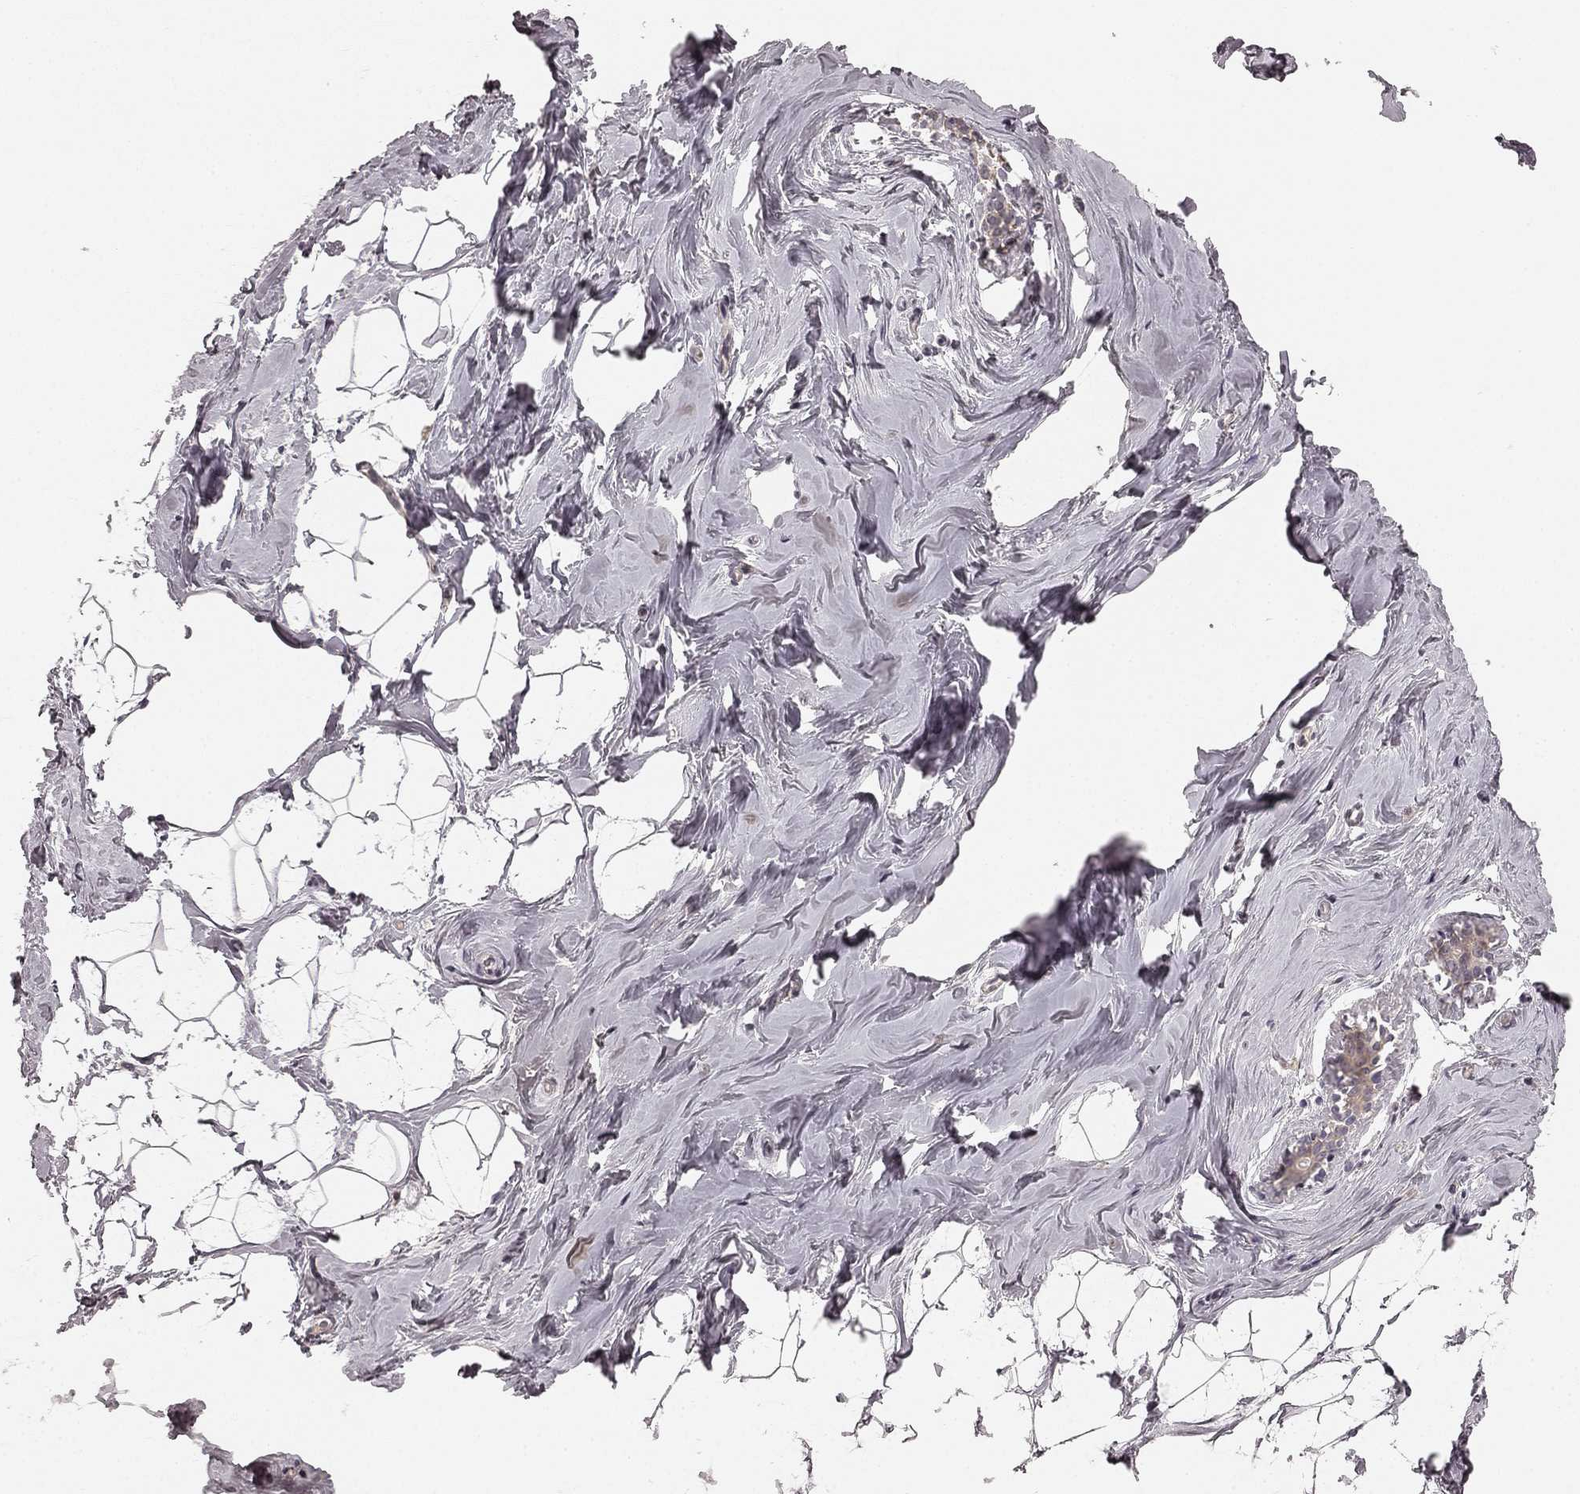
{"staining": {"intensity": "negative", "quantity": "none", "location": "none"}, "tissue": "breast", "cell_type": "Adipocytes", "image_type": "normal", "snomed": [{"axis": "morphology", "description": "Normal tissue, NOS"}, {"axis": "topography", "description": "Breast"}], "caption": "DAB (3,3'-diaminobenzidine) immunohistochemical staining of normal breast displays no significant positivity in adipocytes.", "gene": "HCN4", "patient": {"sex": "female", "age": 32}}